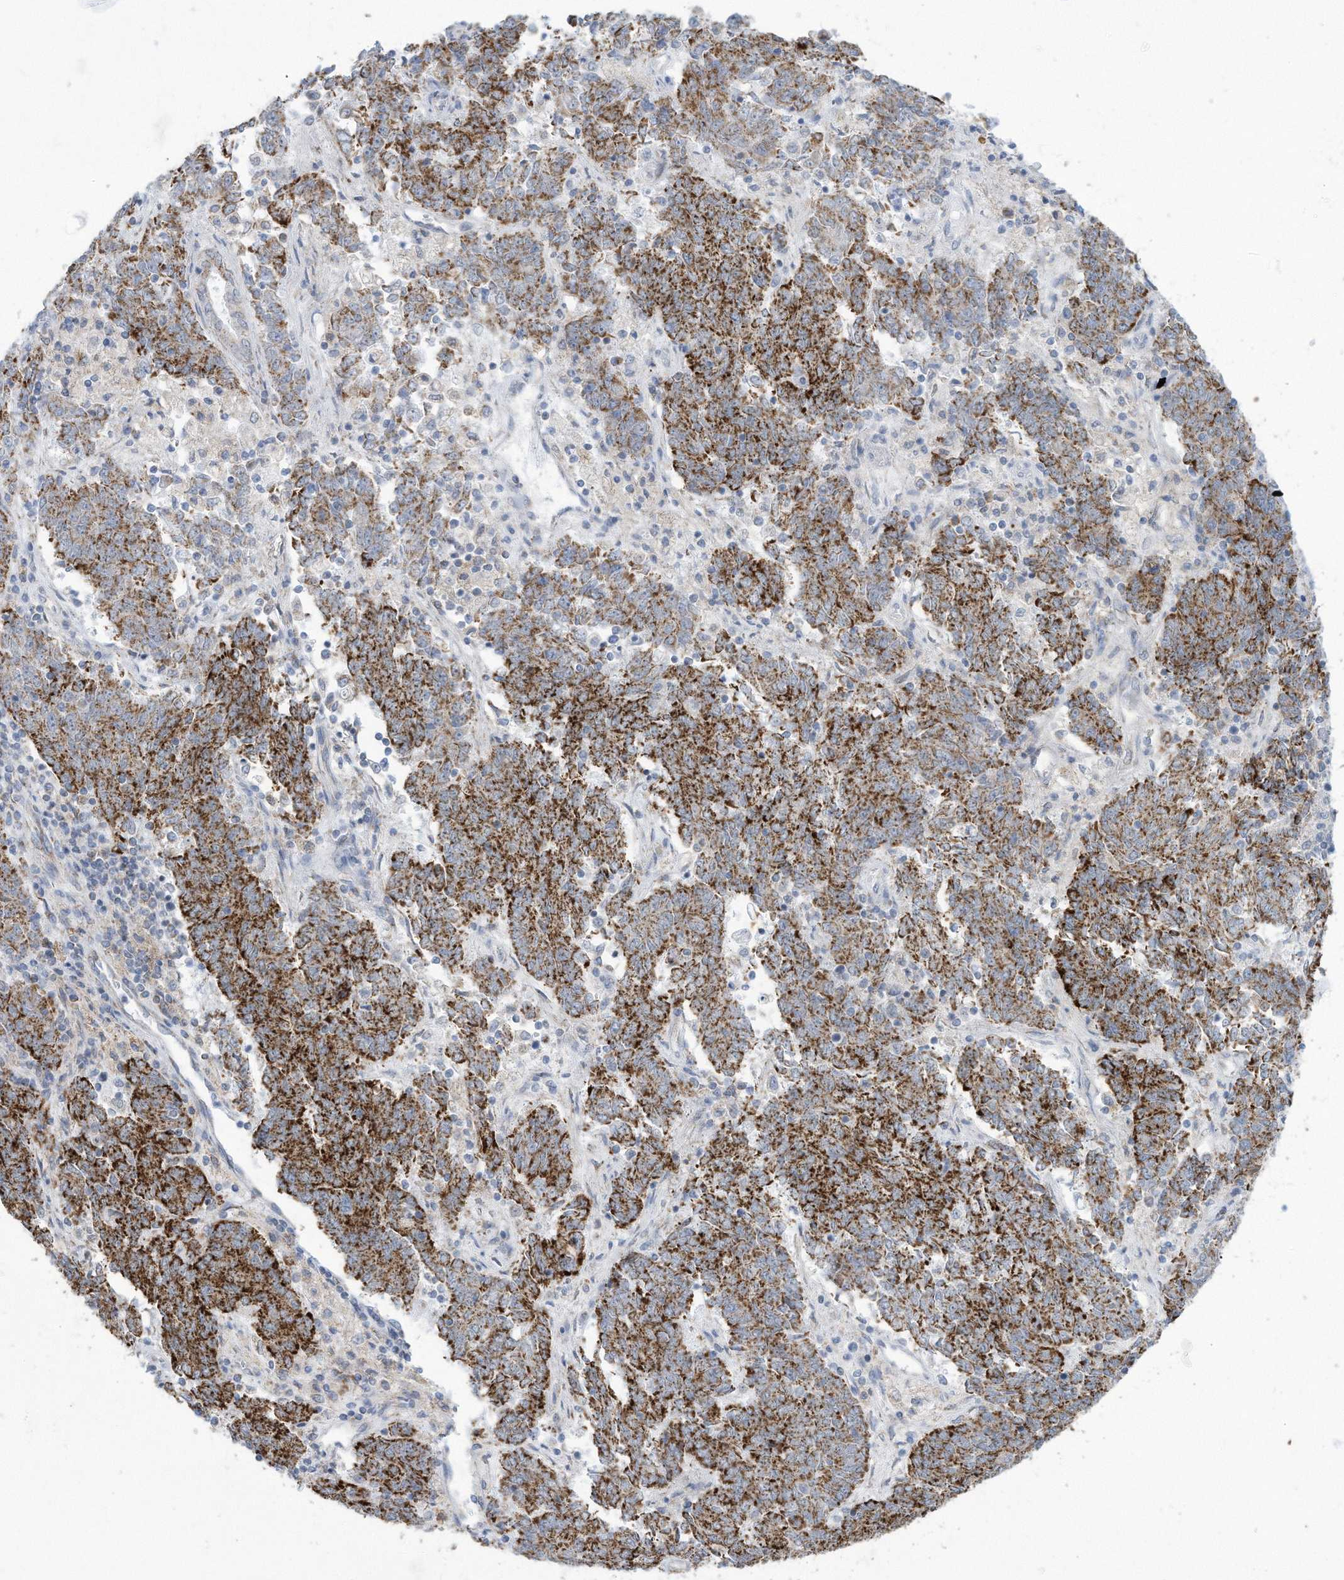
{"staining": {"intensity": "strong", "quantity": ">75%", "location": "cytoplasmic/membranous"}, "tissue": "endometrial cancer", "cell_type": "Tumor cells", "image_type": "cancer", "snomed": [{"axis": "morphology", "description": "Adenocarcinoma, NOS"}, {"axis": "topography", "description": "Endometrium"}], "caption": "Tumor cells show strong cytoplasmic/membranous expression in about >75% of cells in adenocarcinoma (endometrial). (IHC, brightfield microscopy, high magnification).", "gene": "ALDH6A1", "patient": {"sex": "female", "age": 80}}